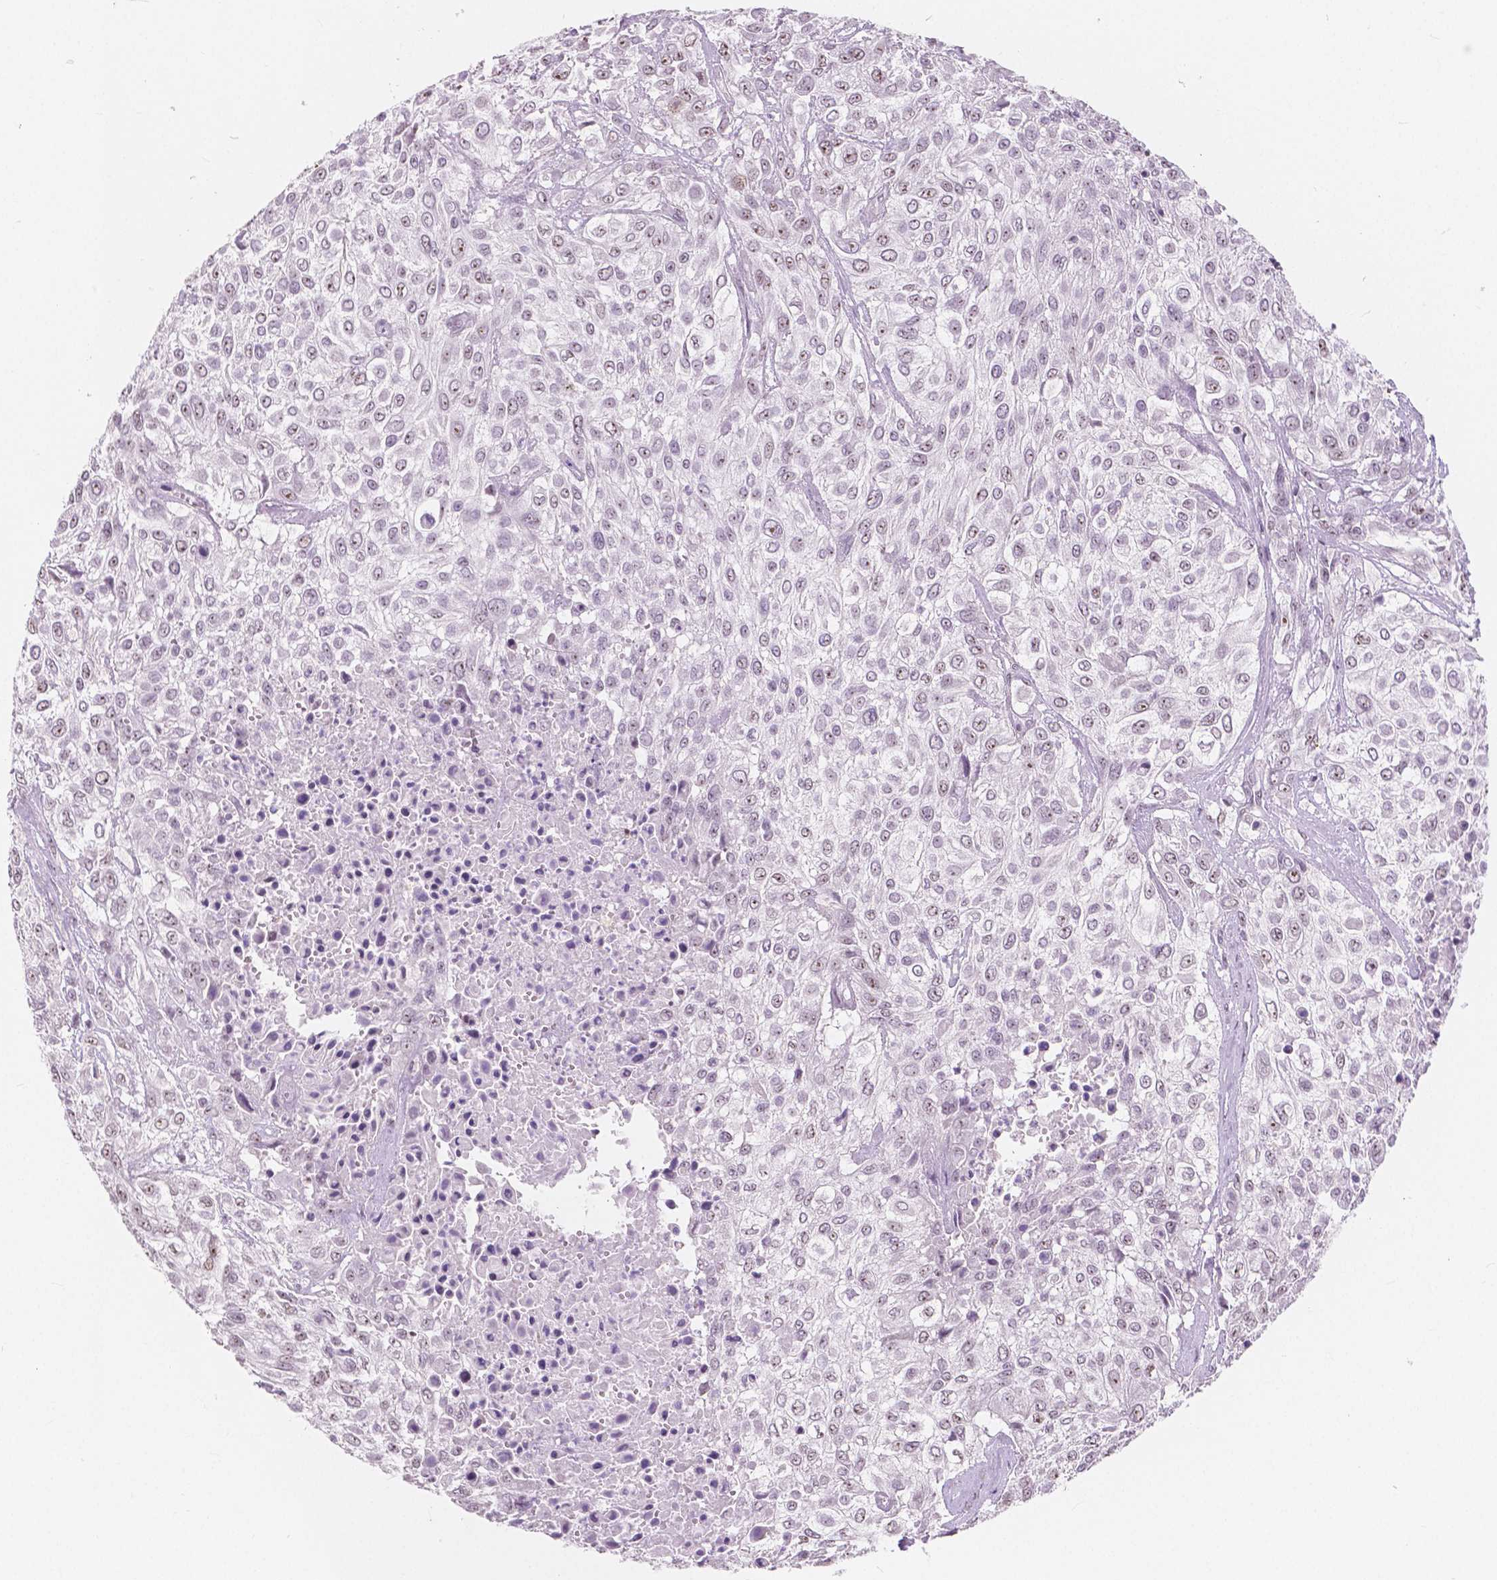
{"staining": {"intensity": "moderate", "quantity": "<25%", "location": "nuclear"}, "tissue": "urothelial cancer", "cell_type": "Tumor cells", "image_type": "cancer", "snomed": [{"axis": "morphology", "description": "Urothelial carcinoma, High grade"}, {"axis": "topography", "description": "Urinary bladder"}], "caption": "Protein expression analysis of urothelial carcinoma (high-grade) demonstrates moderate nuclear expression in approximately <25% of tumor cells. (Brightfield microscopy of DAB IHC at high magnification).", "gene": "NOLC1", "patient": {"sex": "male", "age": 57}}